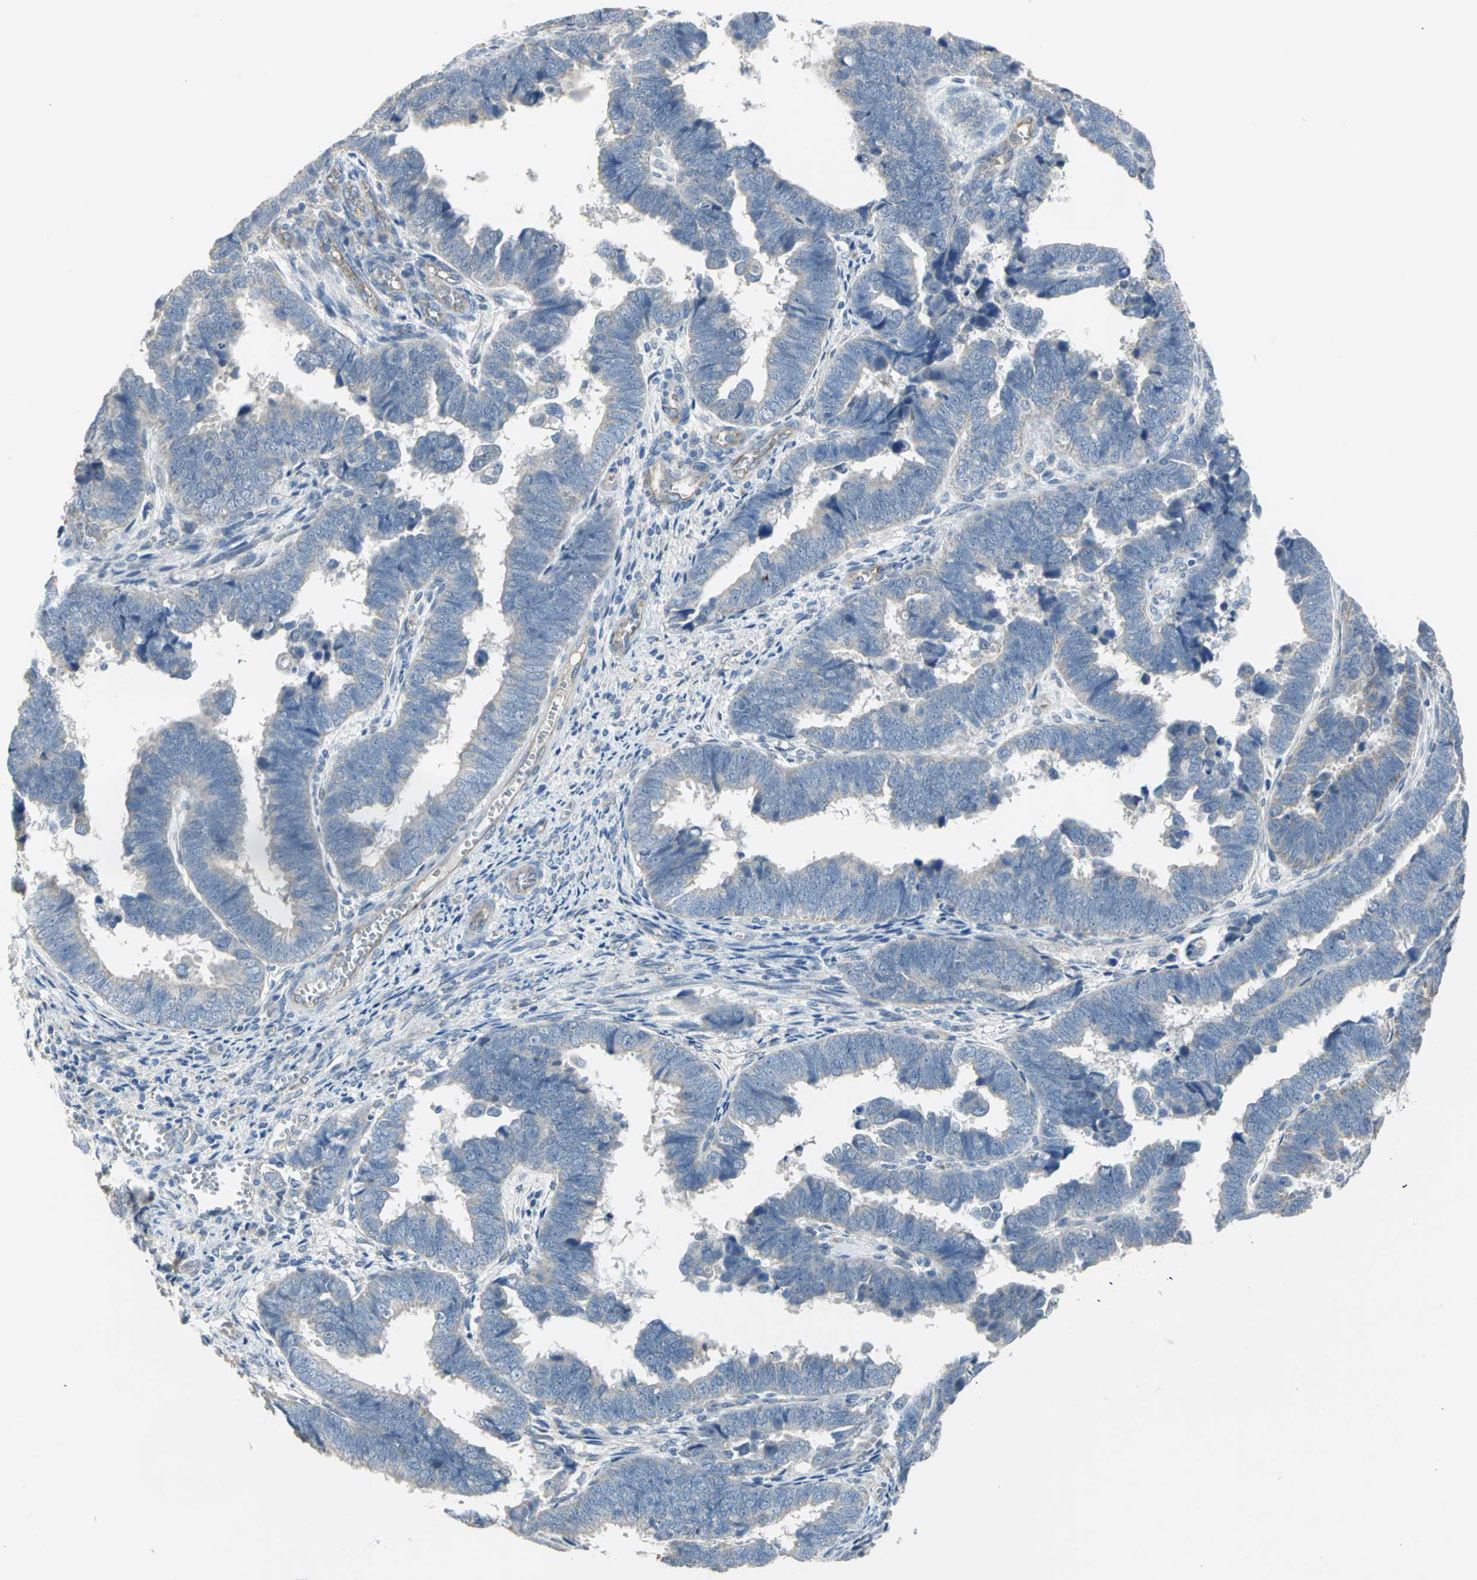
{"staining": {"intensity": "negative", "quantity": "none", "location": "none"}, "tissue": "endometrial cancer", "cell_type": "Tumor cells", "image_type": "cancer", "snomed": [{"axis": "morphology", "description": "Adenocarcinoma, NOS"}, {"axis": "topography", "description": "Endometrium"}], "caption": "A histopathology image of human adenocarcinoma (endometrial) is negative for staining in tumor cells.", "gene": "HTR1F", "patient": {"sex": "female", "age": 75}}